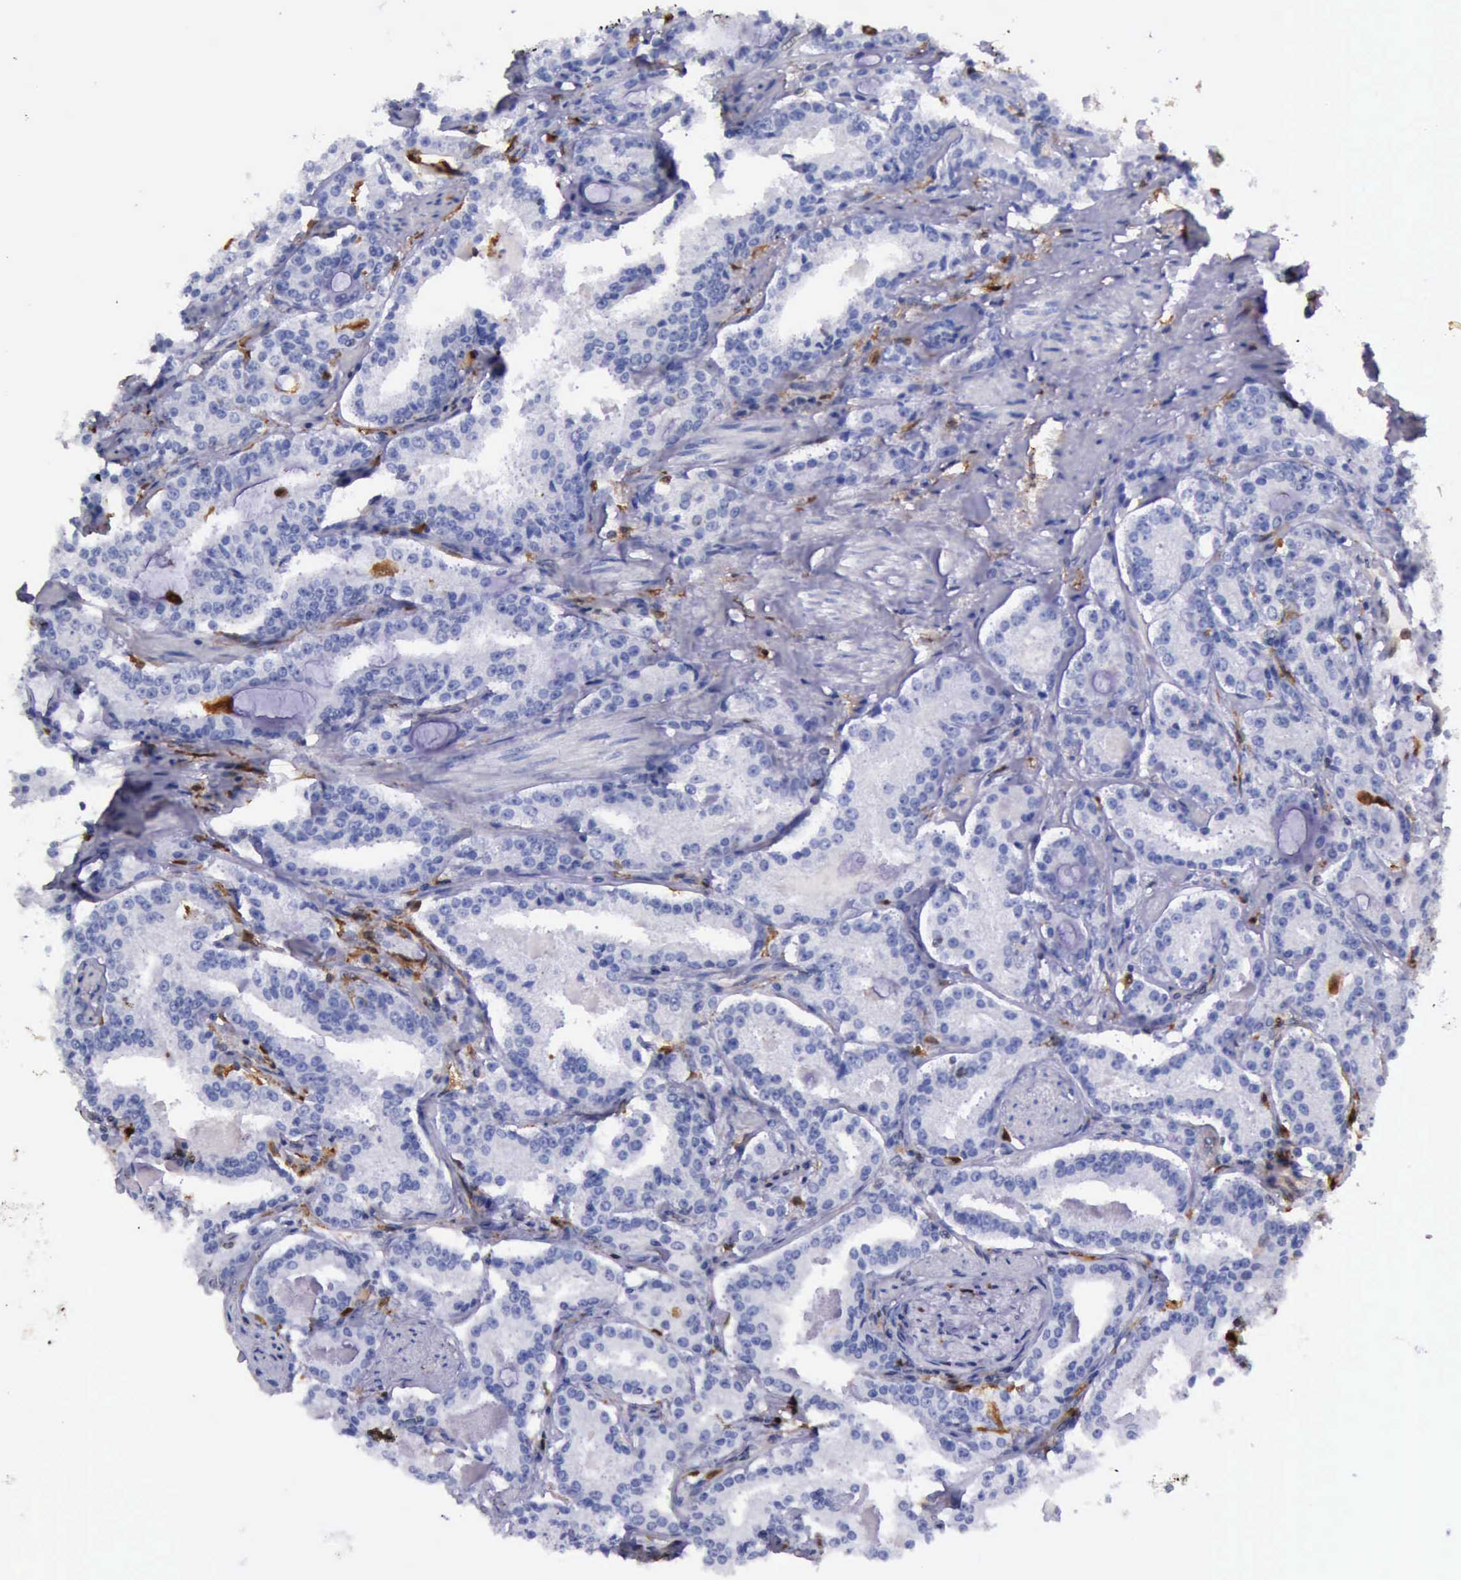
{"staining": {"intensity": "weak", "quantity": "<25%", "location": "cytoplasmic/membranous,nuclear"}, "tissue": "prostate cancer", "cell_type": "Tumor cells", "image_type": "cancer", "snomed": [{"axis": "morphology", "description": "Adenocarcinoma, Medium grade"}, {"axis": "topography", "description": "Prostate"}], "caption": "High magnification brightfield microscopy of prostate cancer stained with DAB (brown) and counterstained with hematoxylin (blue): tumor cells show no significant positivity.", "gene": "TYMP", "patient": {"sex": "male", "age": 72}}